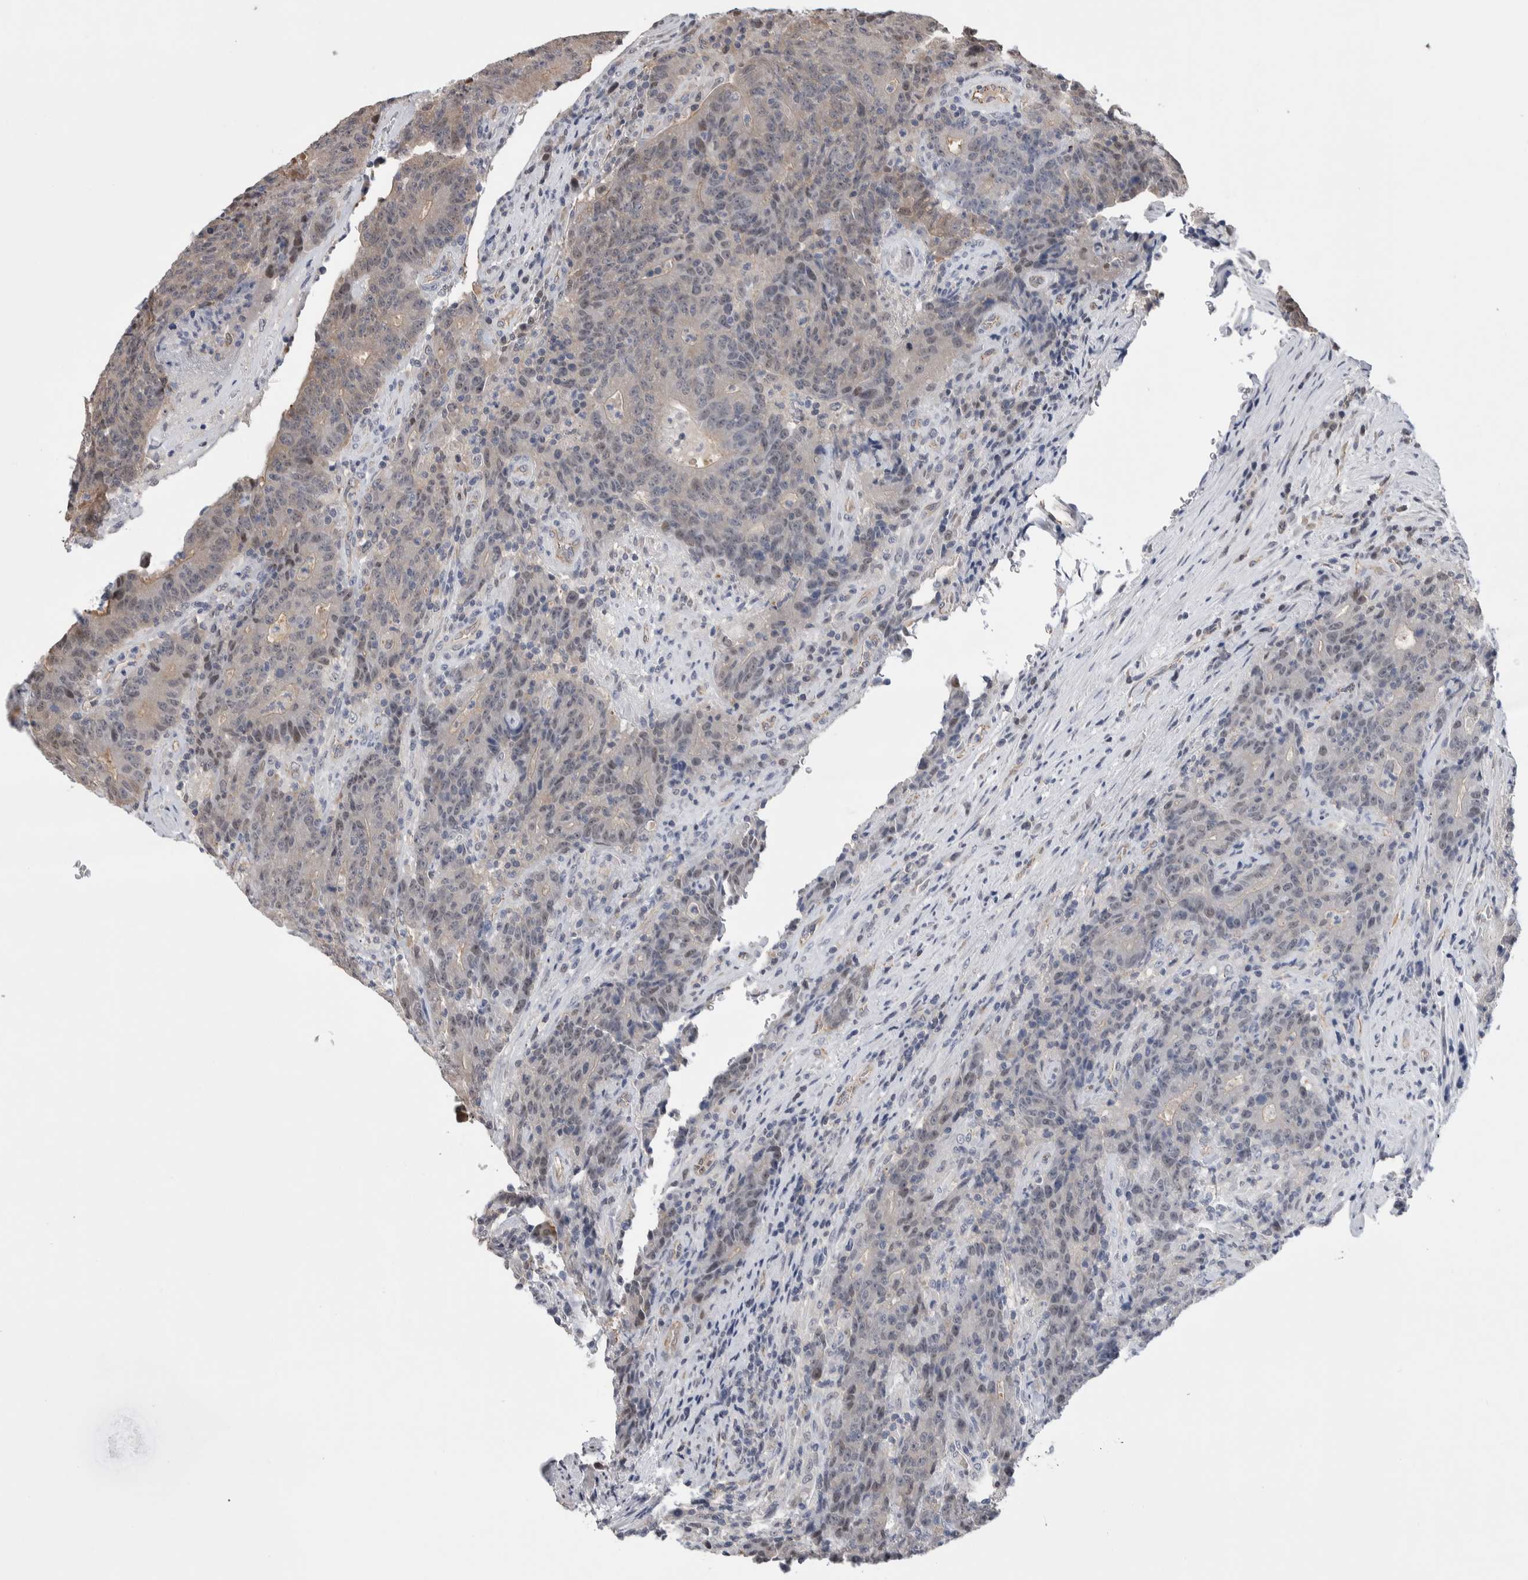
{"staining": {"intensity": "weak", "quantity": "<25%", "location": "nuclear"}, "tissue": "colorectal cancer", "cell_type": "Tumor cells", "image_type": "cancer", "snomed": [{"axis": "morphology", "description": "Normal tissue, NOS"}, {"axis": "morphology", "description": "Adenocarcinoma, NOS"}, {"axis": "topography", "description": "Colon"}], "caption": "Immunohistochemistry (IHC) histopathology image of colorectal cancer (adenocarcinoma) stained for a protein (brown), which shows no positivity in tumor cells. (DAB immunohistochemistry visualized using brightfield microscopy, high magnification).", "gene": "ZBTB49", "patient": {"sex": "female", "age": 75}}